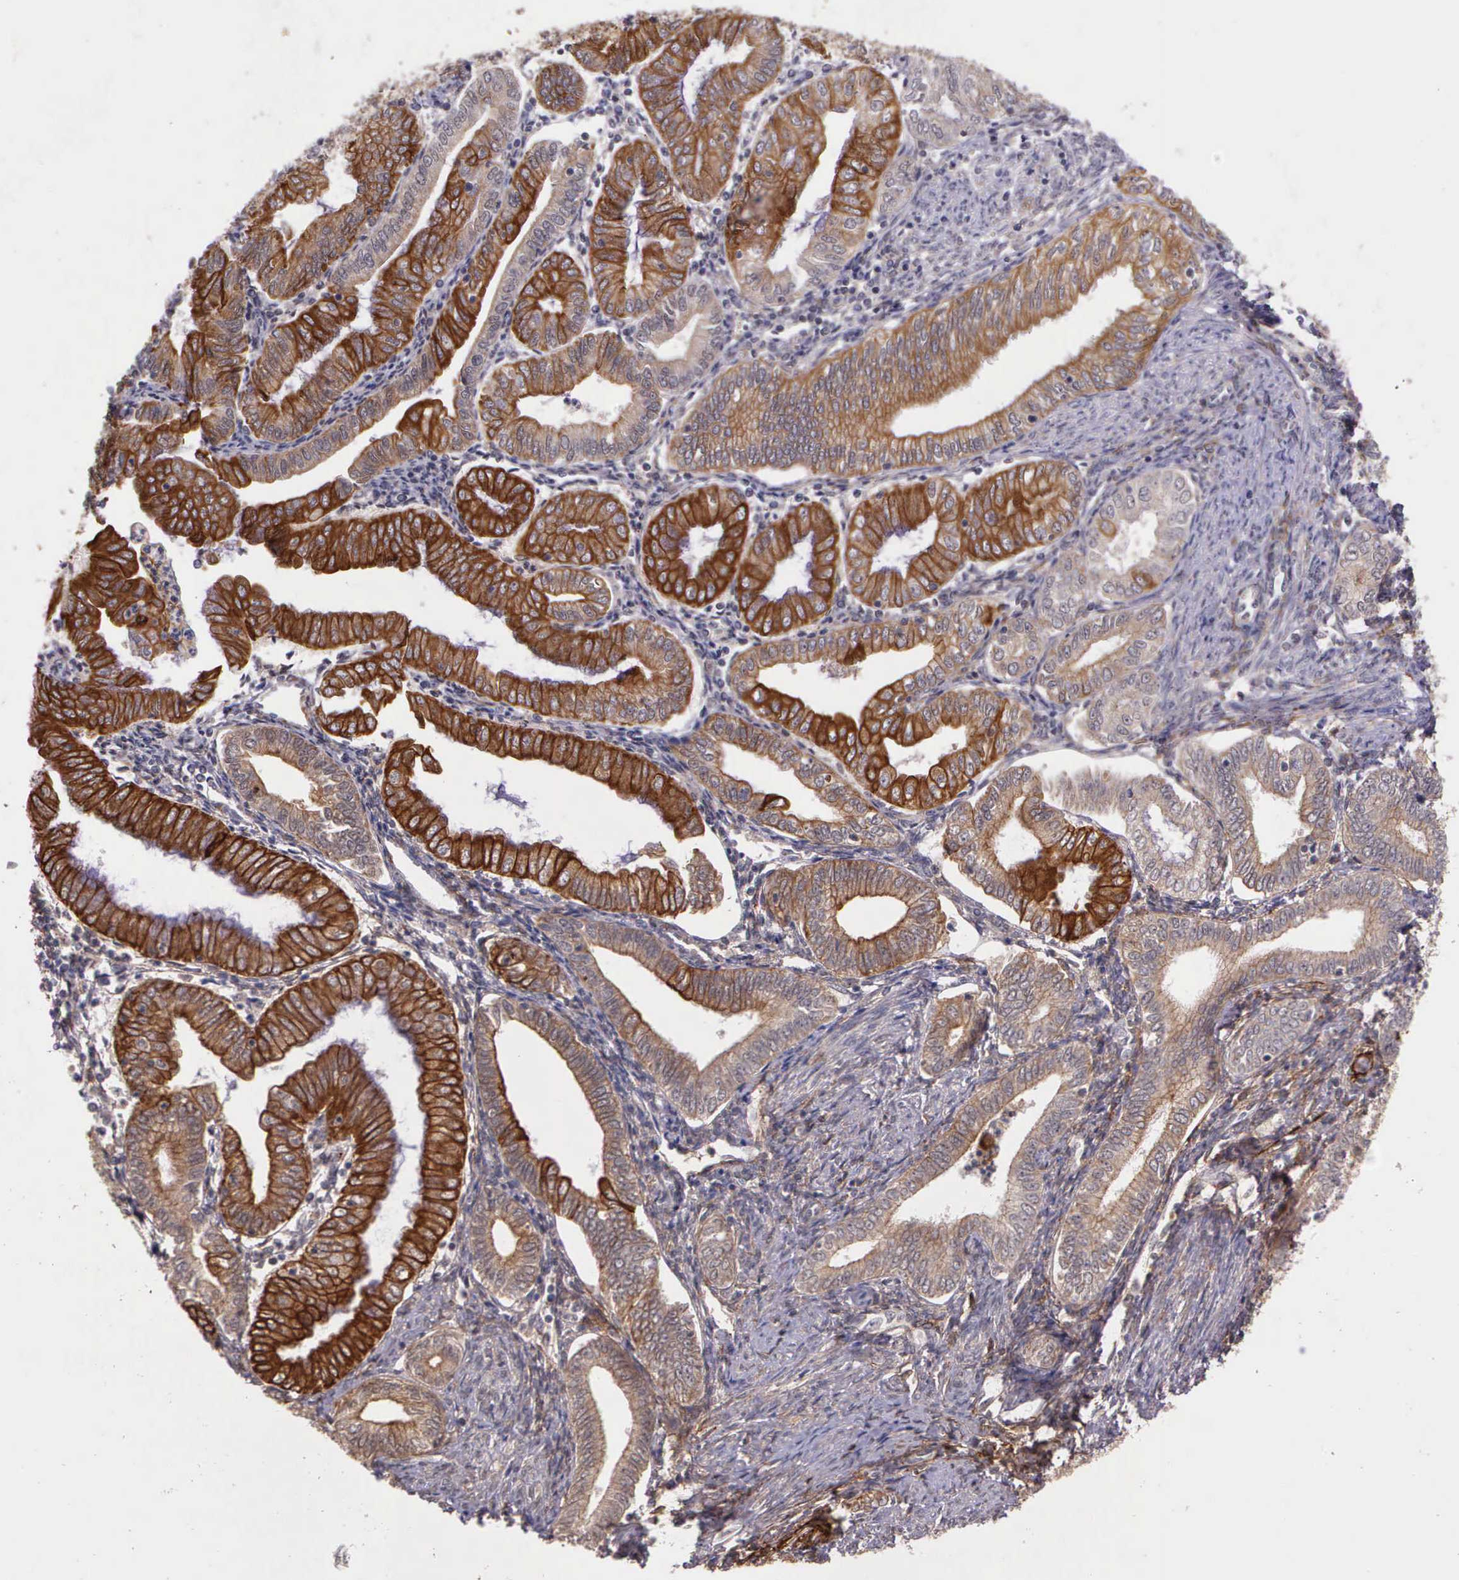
{"staining": {"intensity": "strong", "quantity": ">75%", "location": "cytoplasmic/membranous"}, "tissue": "endometrial cancer", "cell_type": "Tumor cells", "image_type": "cancer", "snomed": [{"axis": "morphology", "description": "Adenocarcinoma, NOS"}, {"axis": "topography", "description": "Endometrium"}], "caption": "A histopathology image of endometrial adenocarcinoma stained for a protein reveals strong cytoplasmic/membranous brown staining in tumor cells.", "gene": "PRICKLE3", "patient": {"sex": "female", "age": 55}}